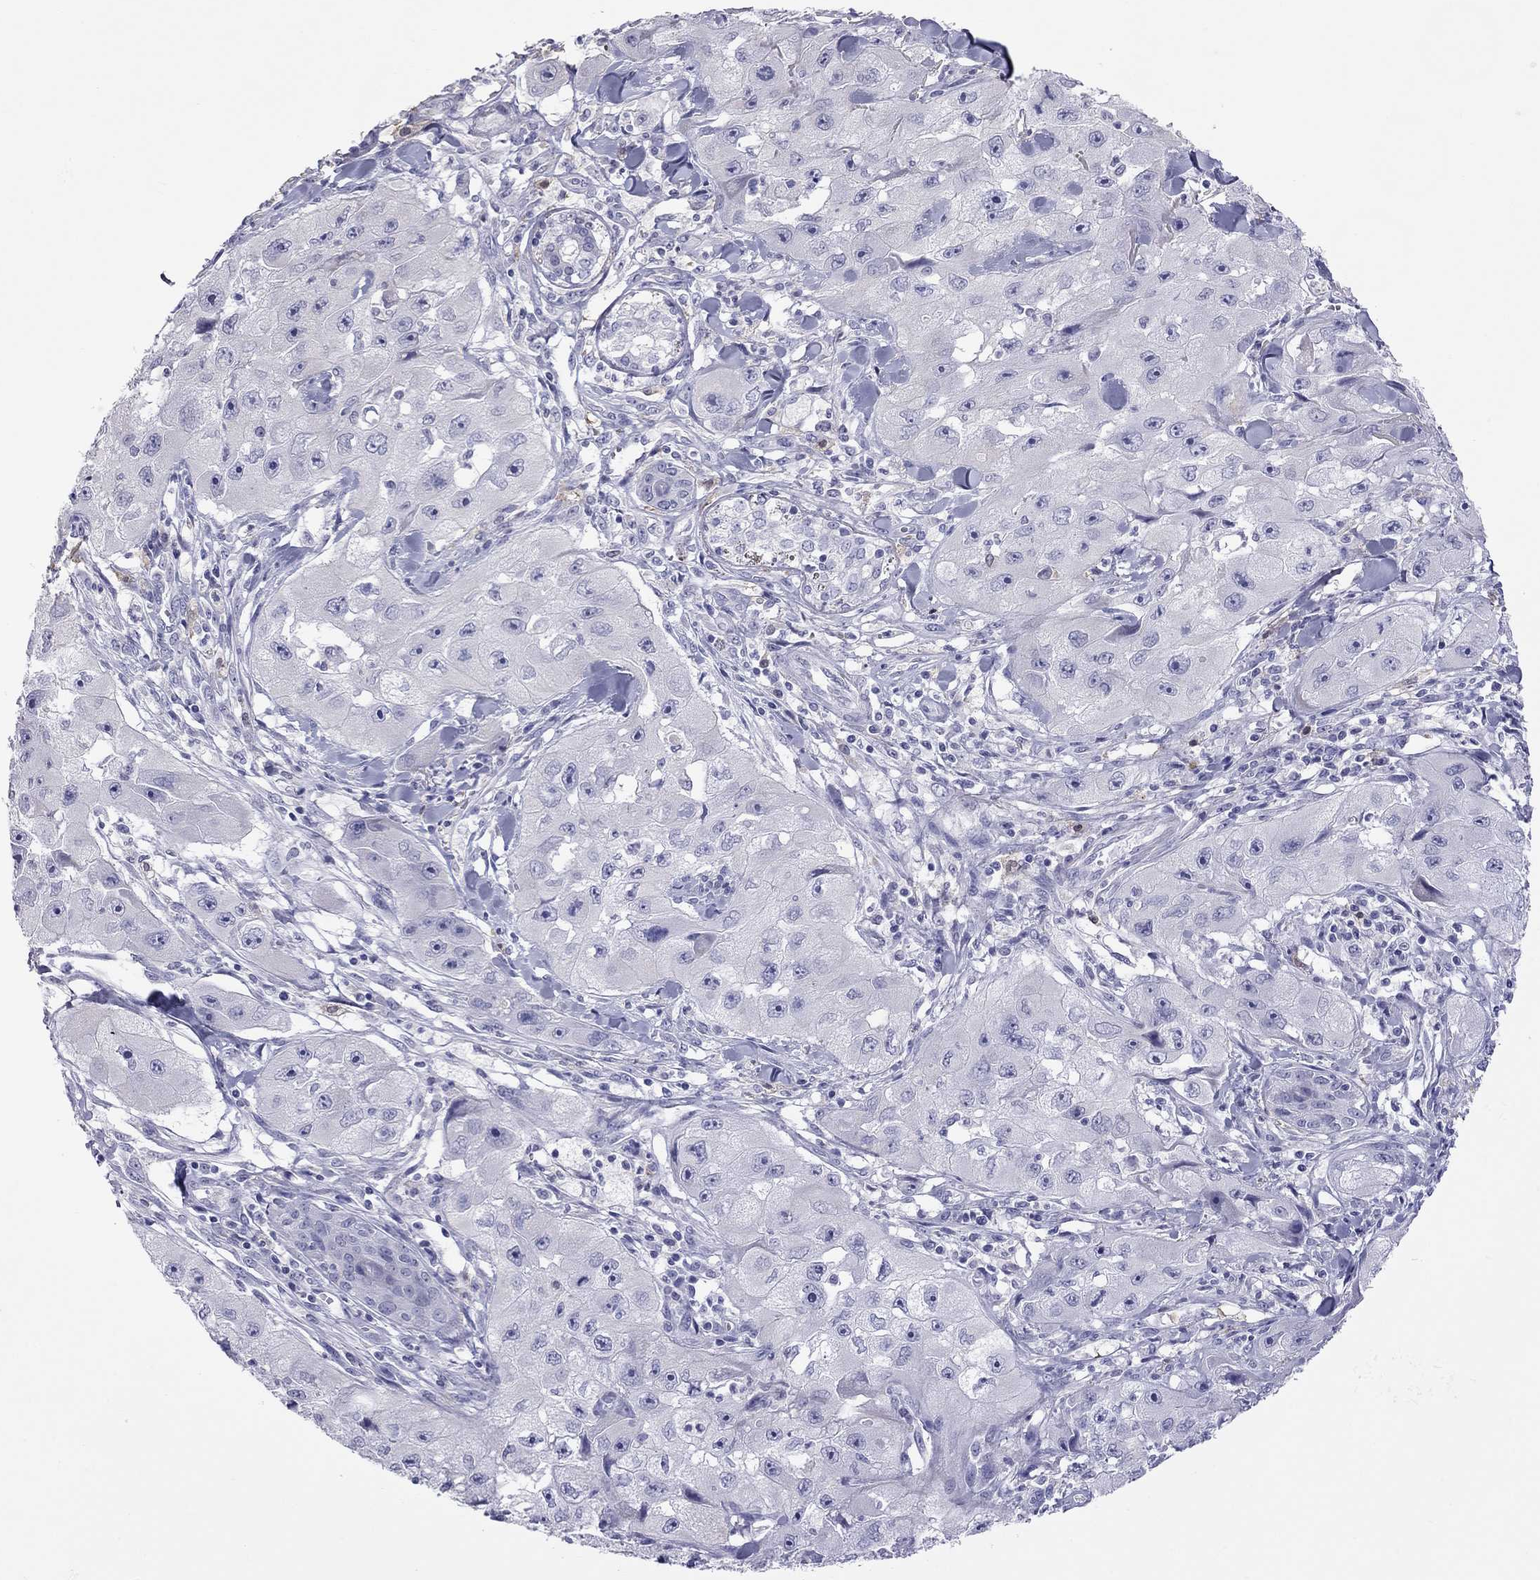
{"staining": {"intensity": "negative", "quantity": "none", "location": "none"}, "tissue": "skin cancer", "cell_type": "Tumor cells", "image_type": "cancer", "snomed": [{"axis": "morphology", "description": "Squamous cell carcinoma, NOS"}, {"axis": "topography", "description": "Skin"}, {"axis": "topography", "description": "Subcutis"}], "caption": "IHC histopathology image of neoplastic tissue: skin squamous cell carcinoma stained with DAB (3,3'-diaminobenzidine) reveals no significant protein staining in tumor cells.", "gene": "PPP1R3A", "patient": {"sex": "male", "age": 73}}